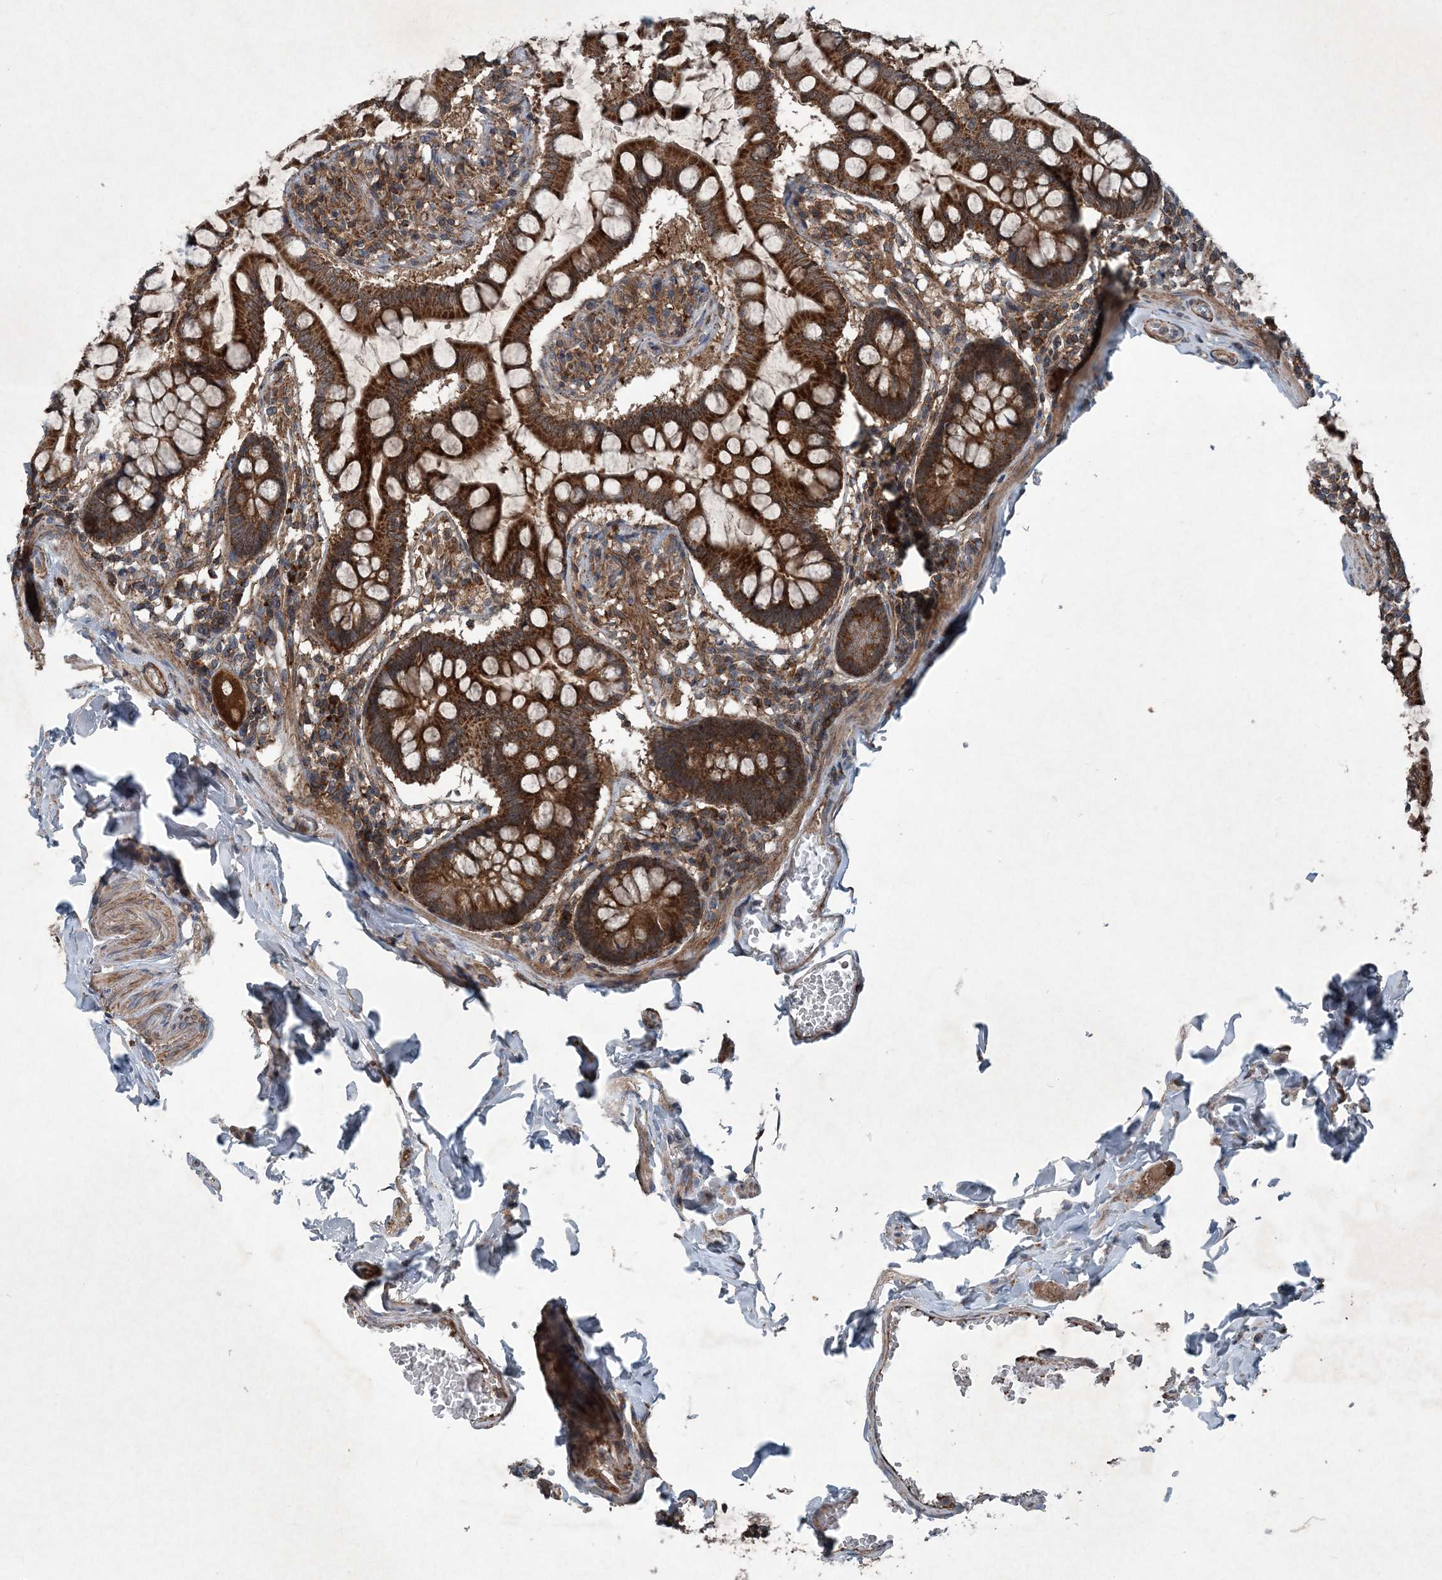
{"staining": {"intensity": "strong", "quantity": ">75%", "location": "cytoplasmic/membranous"}, "tissue": "small intestine", "cell_type": "Glandular cells", "image_type": "normal", "snomed": [{"axis": "morphology", "description": "Normal tissue, NOS"}, {"axis": "topography", "description": "Small intestine"}], "caption": "A photomicrograph of small intestine stained for a protein displays strong cytoplasmic/membranous brown staining in glandular cells. (DAB = brown stain, brightfield microscopy at high magnification).", "gene": "NDUFA2", "patient": {"sex": "male", "age": 41}}